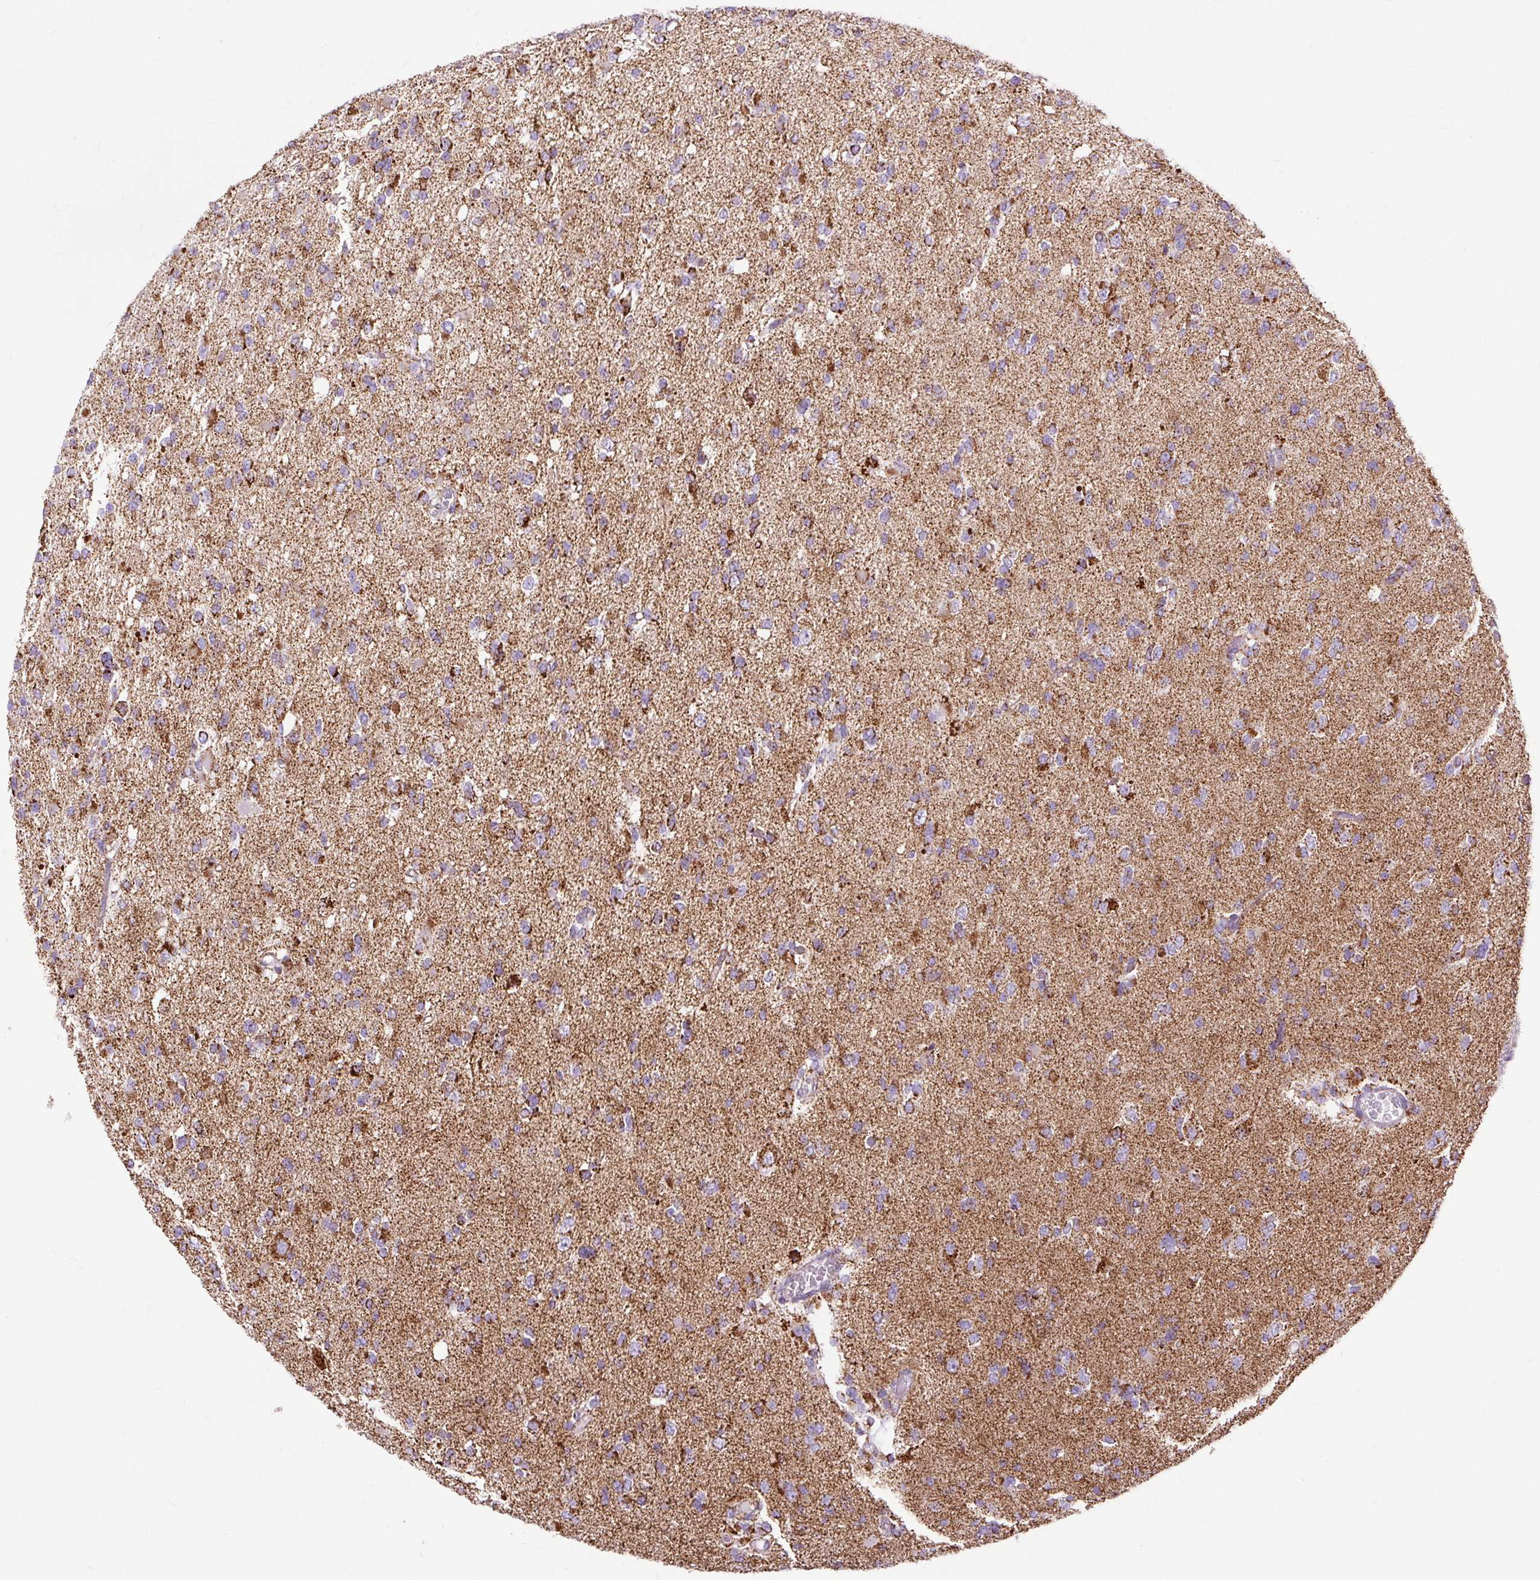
{"staining": {"intensity": "moderate", "quantity": ">75%", "location": "cytoplasmic/membranous"}, "tissue": "glioma", "cell_type": "Tumor cells", "image_type": "cancer", "snomed": [{"axis": "morphology", "description": "Glioma, malignant, Low grade"}, {"axis": "topography", "description": "Brain"}], "caption": "A brown stain shows moderate cytoplasmic/membranous positivity of a protein in glioma tumor cells.", "gene": "DLAT", "patient": {"sex": "female", "age": 22}}